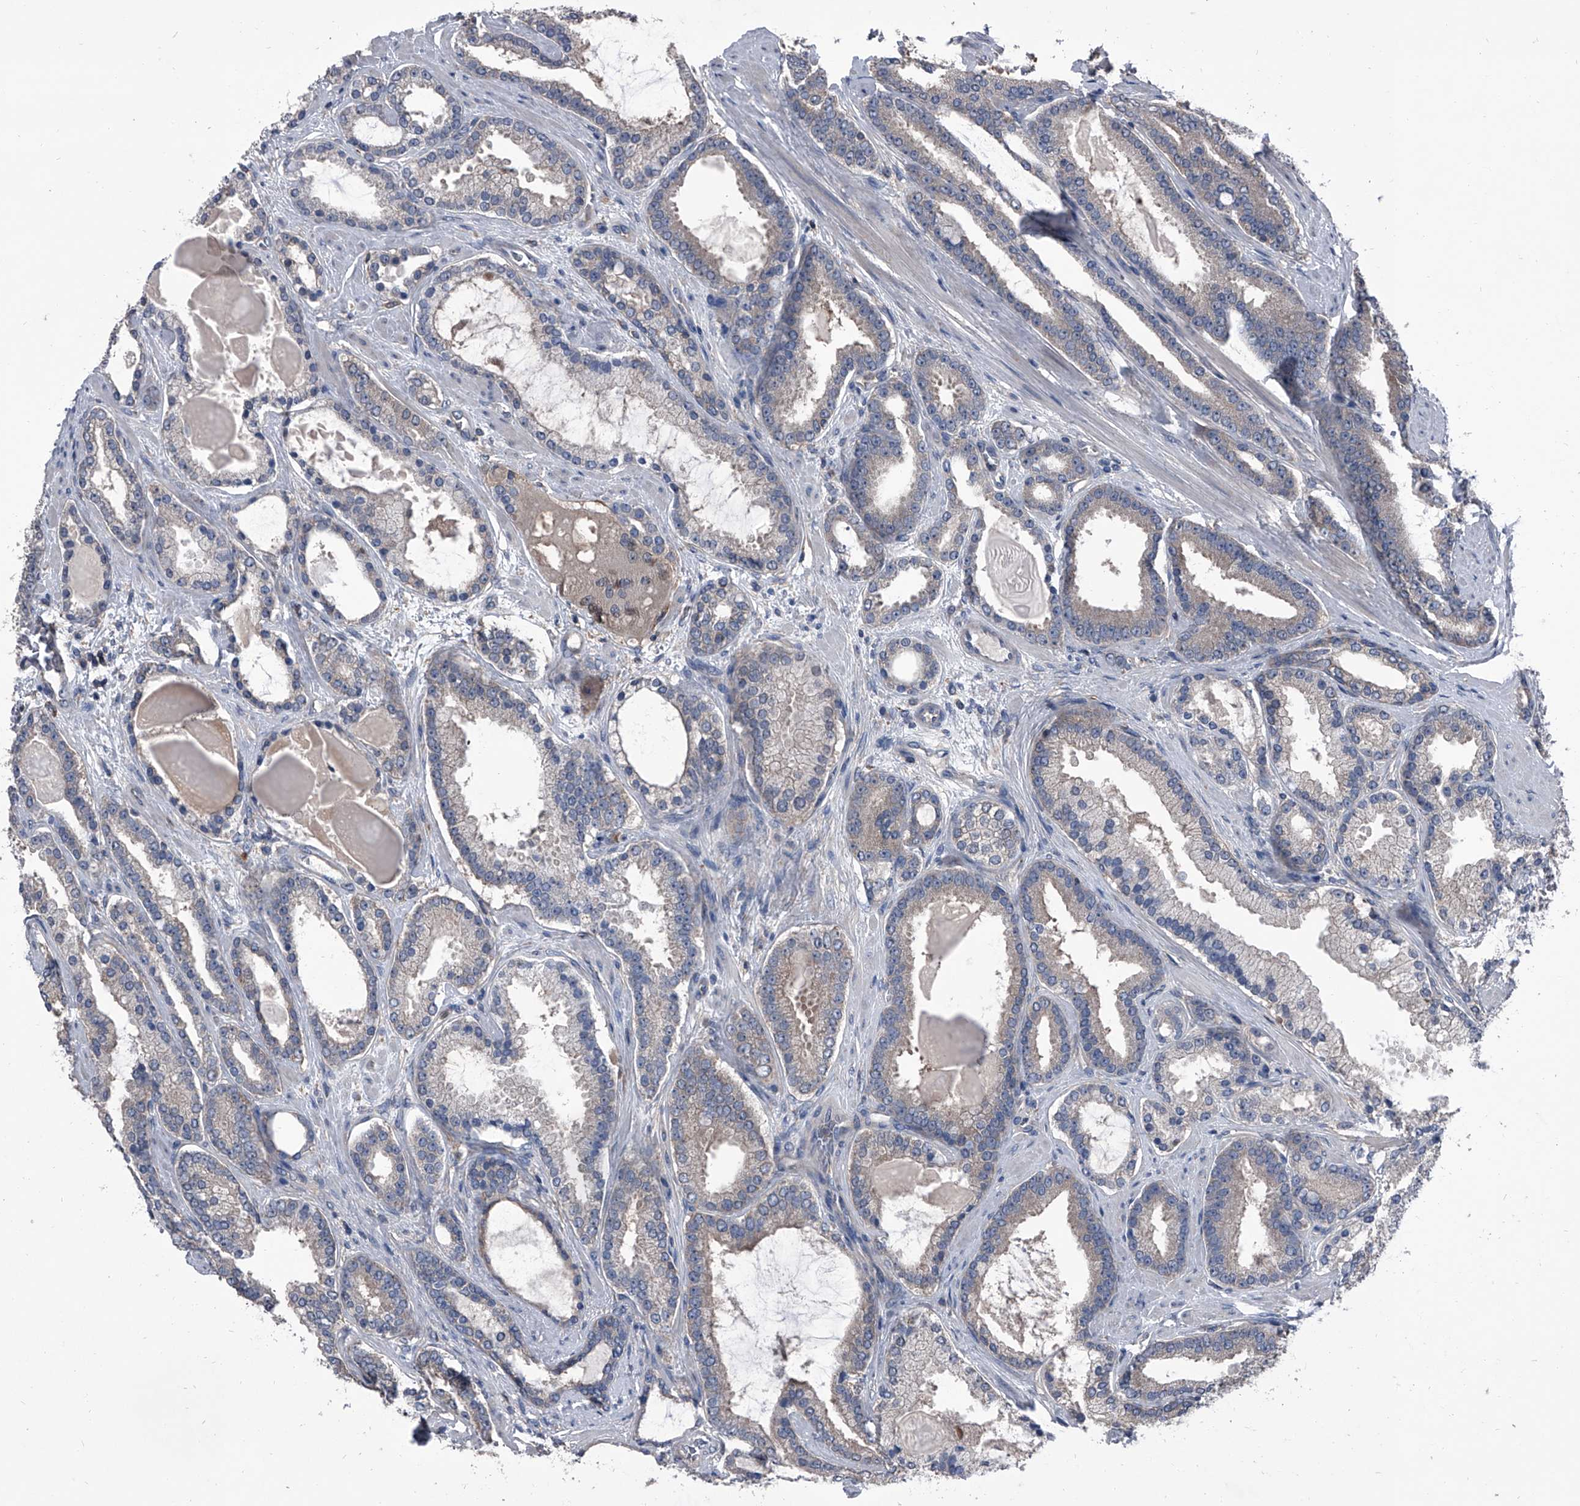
{"staining": {"intensity": "weak", "quantity": "25%-75%", "location": "cytoplasmic/membranous"}, "tissue": "prostate cancer", "cell_type": "Tumor cells", "image_type": "cancer", "snomed": [{"axis": "morphology", "description": "Adenocarcinoma, High grade"}, {"axis": "topography", "description": "Prostate"}], "caption": "Prostate cancer (high-grade adenocarcinoma) stained with a protein marker shows weak staining in tumor cells.", "gene": "PIP5K1A", "patient": {"sex": "male", "age": 60}}